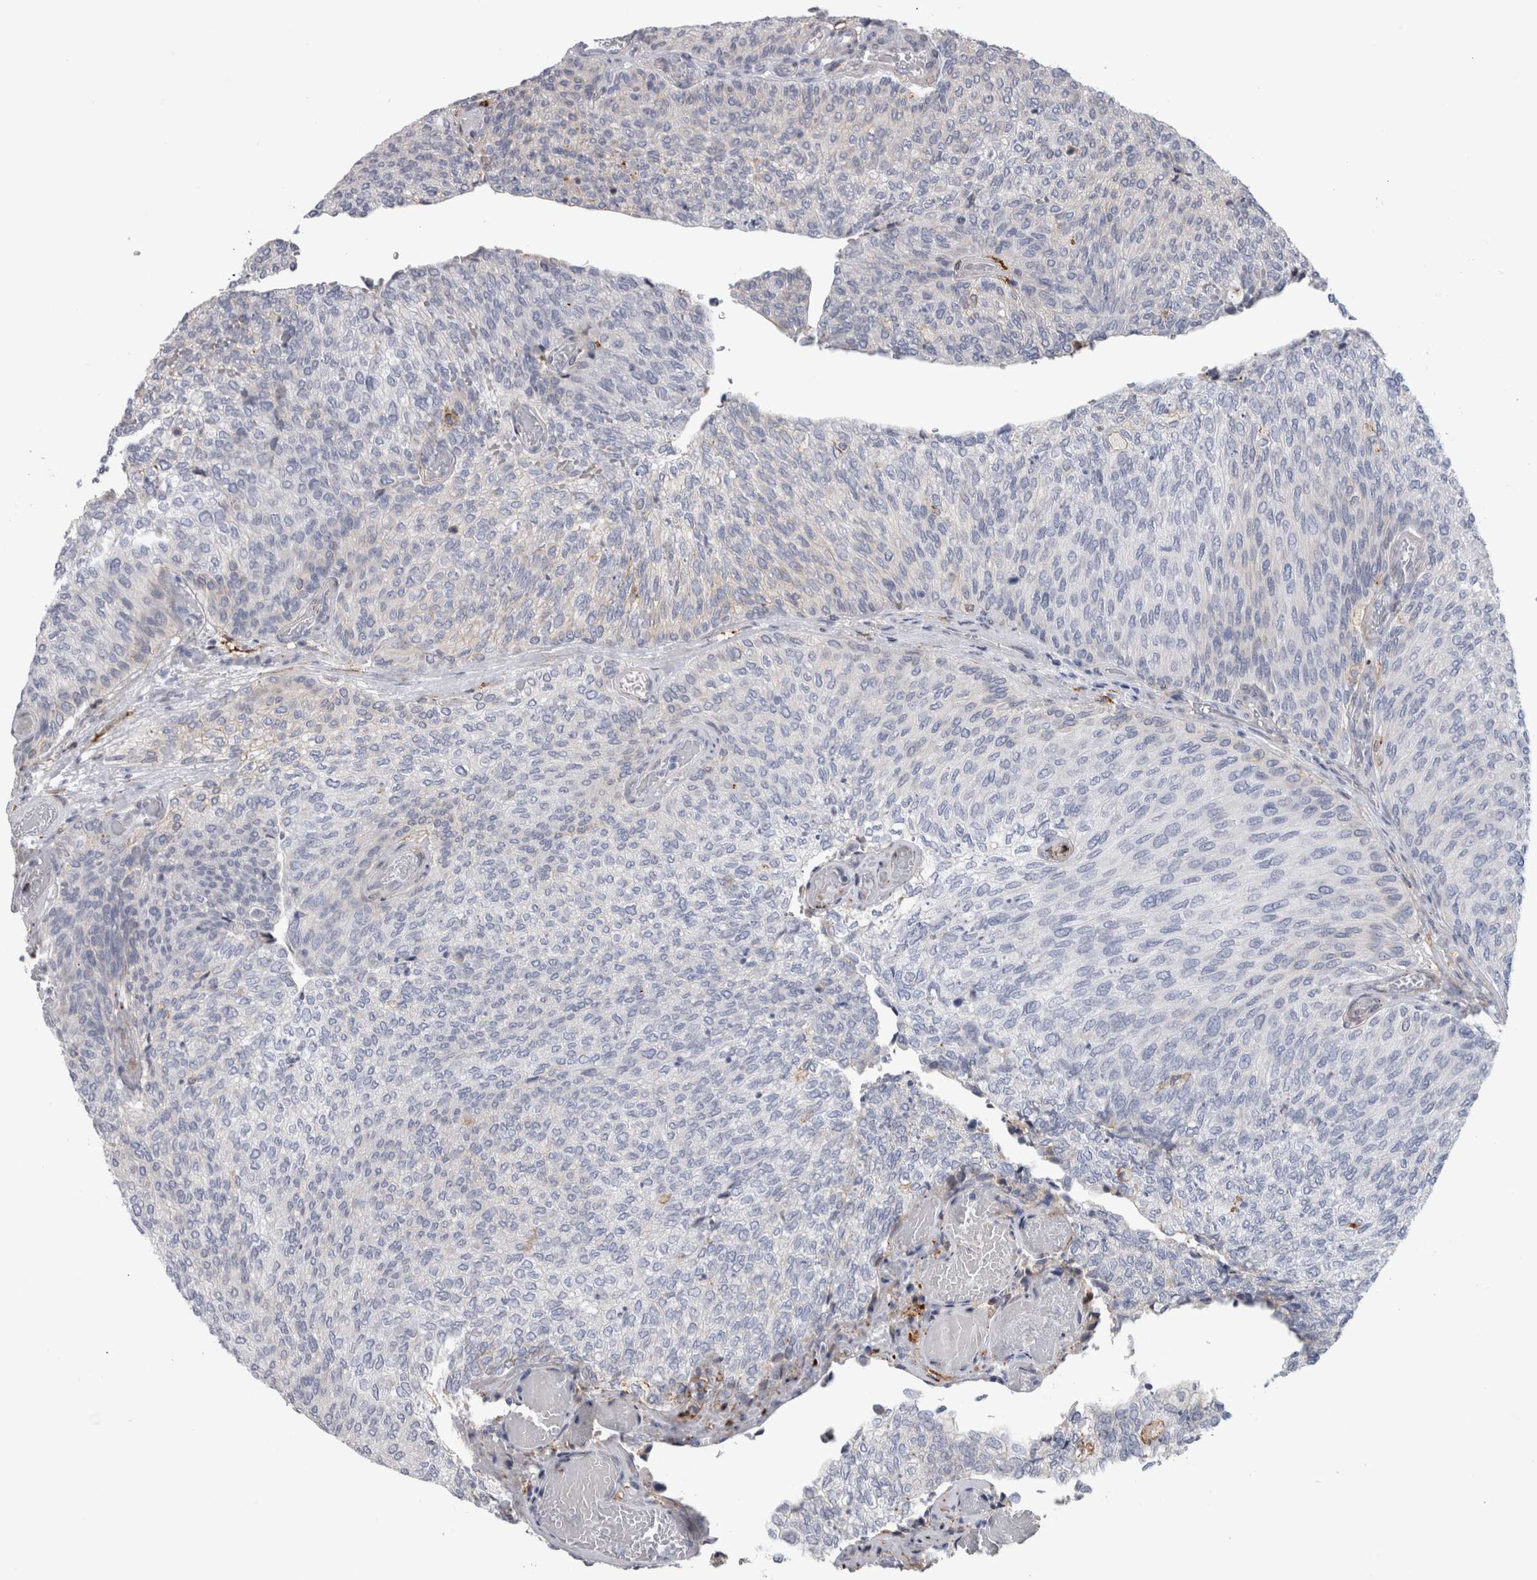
{"staining": {"intensity": "negative", "quantity": "none", "location": "none"}, "tissue": "urothelial cancer", "cell_type": "Tumor cells", "image_type": "cancer", "snomed": [{"axis": "morphology", "description": "Urothelial carcinoma, Low grade"}, {"axis": "topography", "description": "Urinary bladder"}], "caption": "Tumor cells show no significant protein staining in urothelial cancer.", "gene": "DNAJC24", "patient": {"sex": "female", "age": 79}}